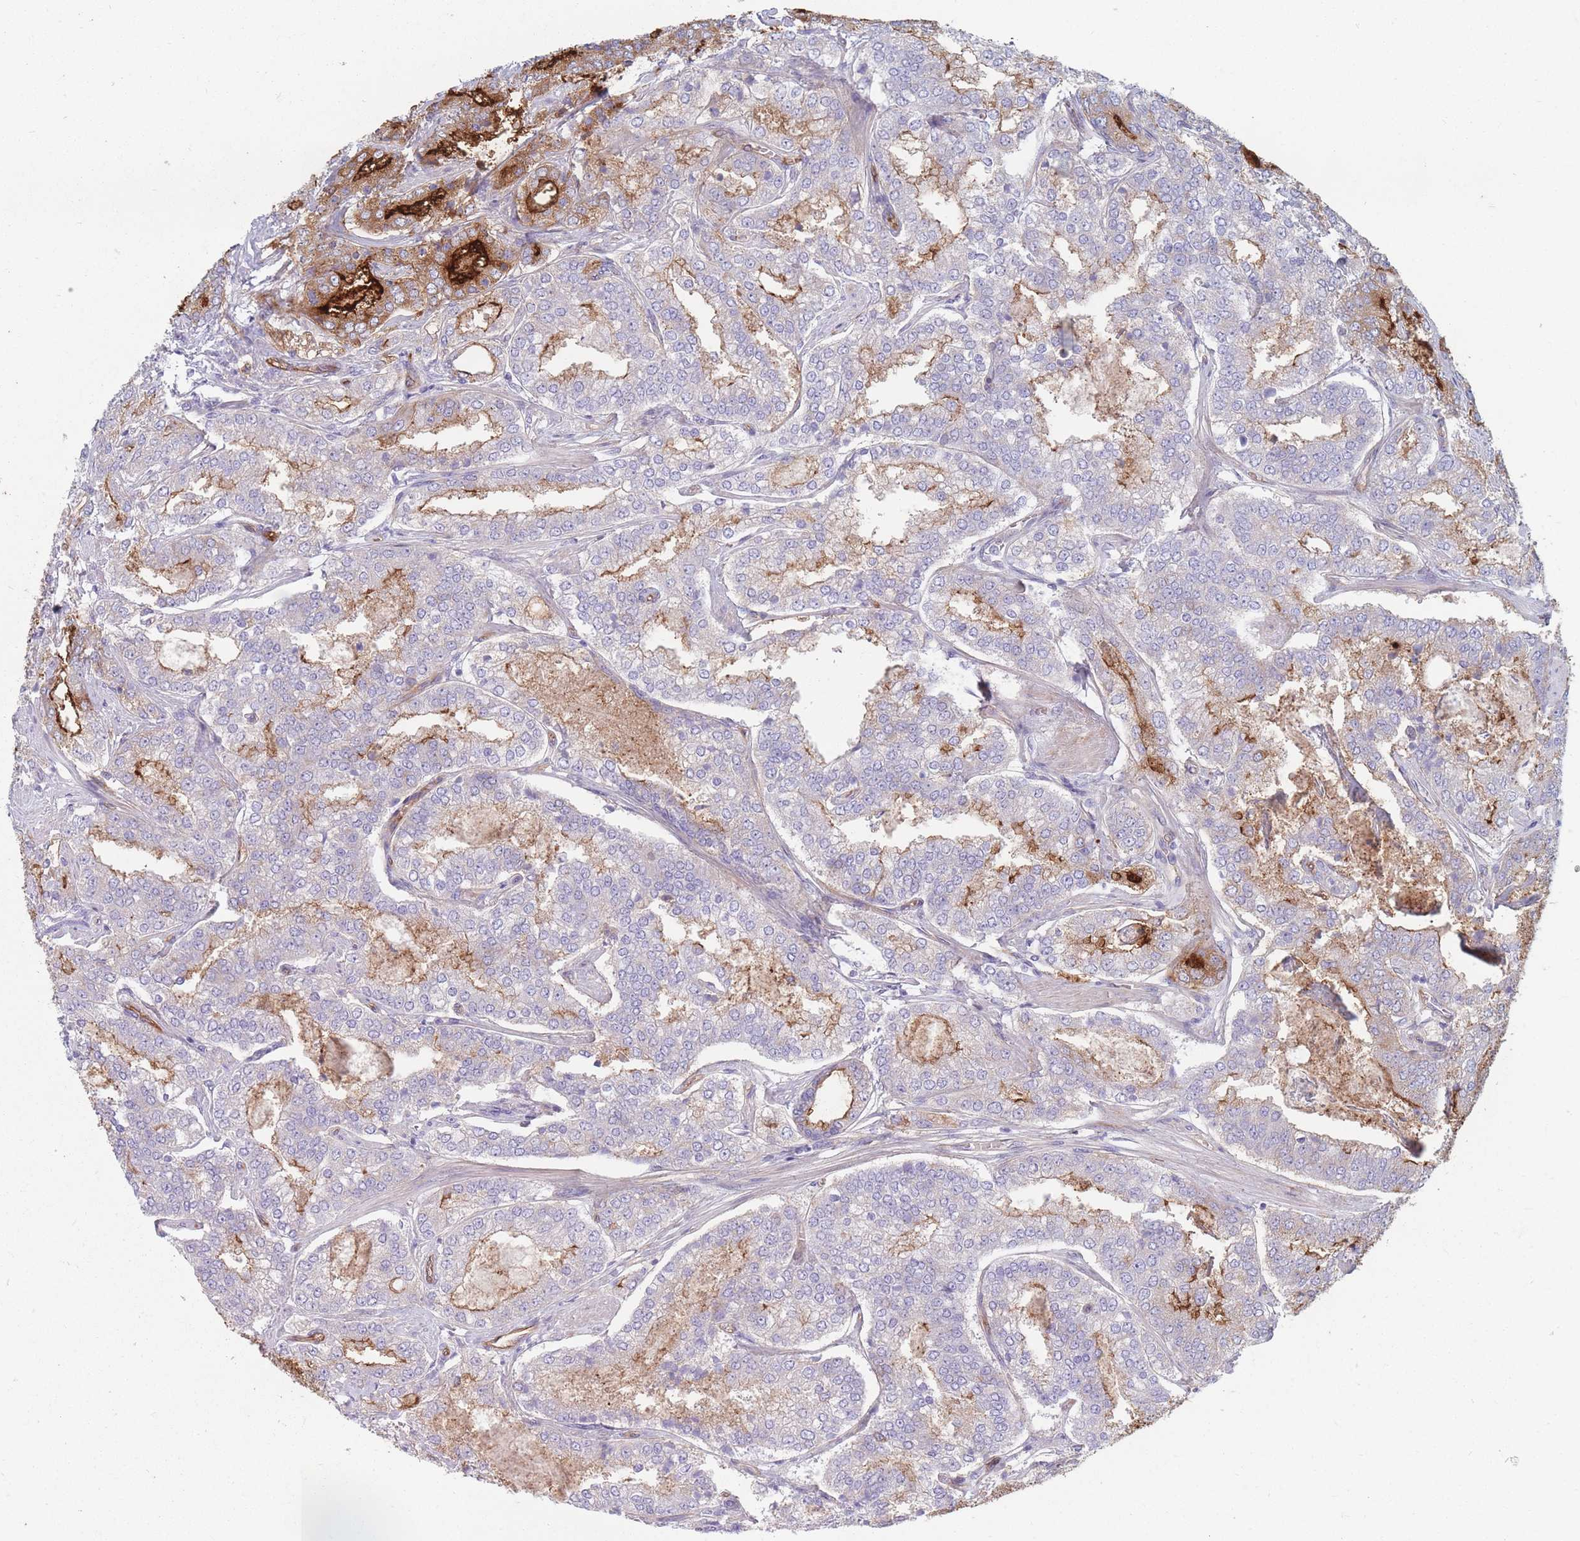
{"staining": {"intensity": "moderate", "quantity": "25%-75%", "location": "cytoplasmic/membranous"}, "tissue": "prostate cancer", "cell_type": "Tumor cells", "image_type": "cancer", "snomed": [{"axis": "morphology", "description": "Adenocarcinoma, High grade"}, {"axis": "topography", "description": "Prostate"}], "caption": "Moderate cytoplasmic/membranous staining for a protein is present in approximately 25%-75% of tumor cells of prostate high-grade adenocarcinoma using IHC.", "gene": "PLPP1", "patient": {"sex": "male", "age": 63}}